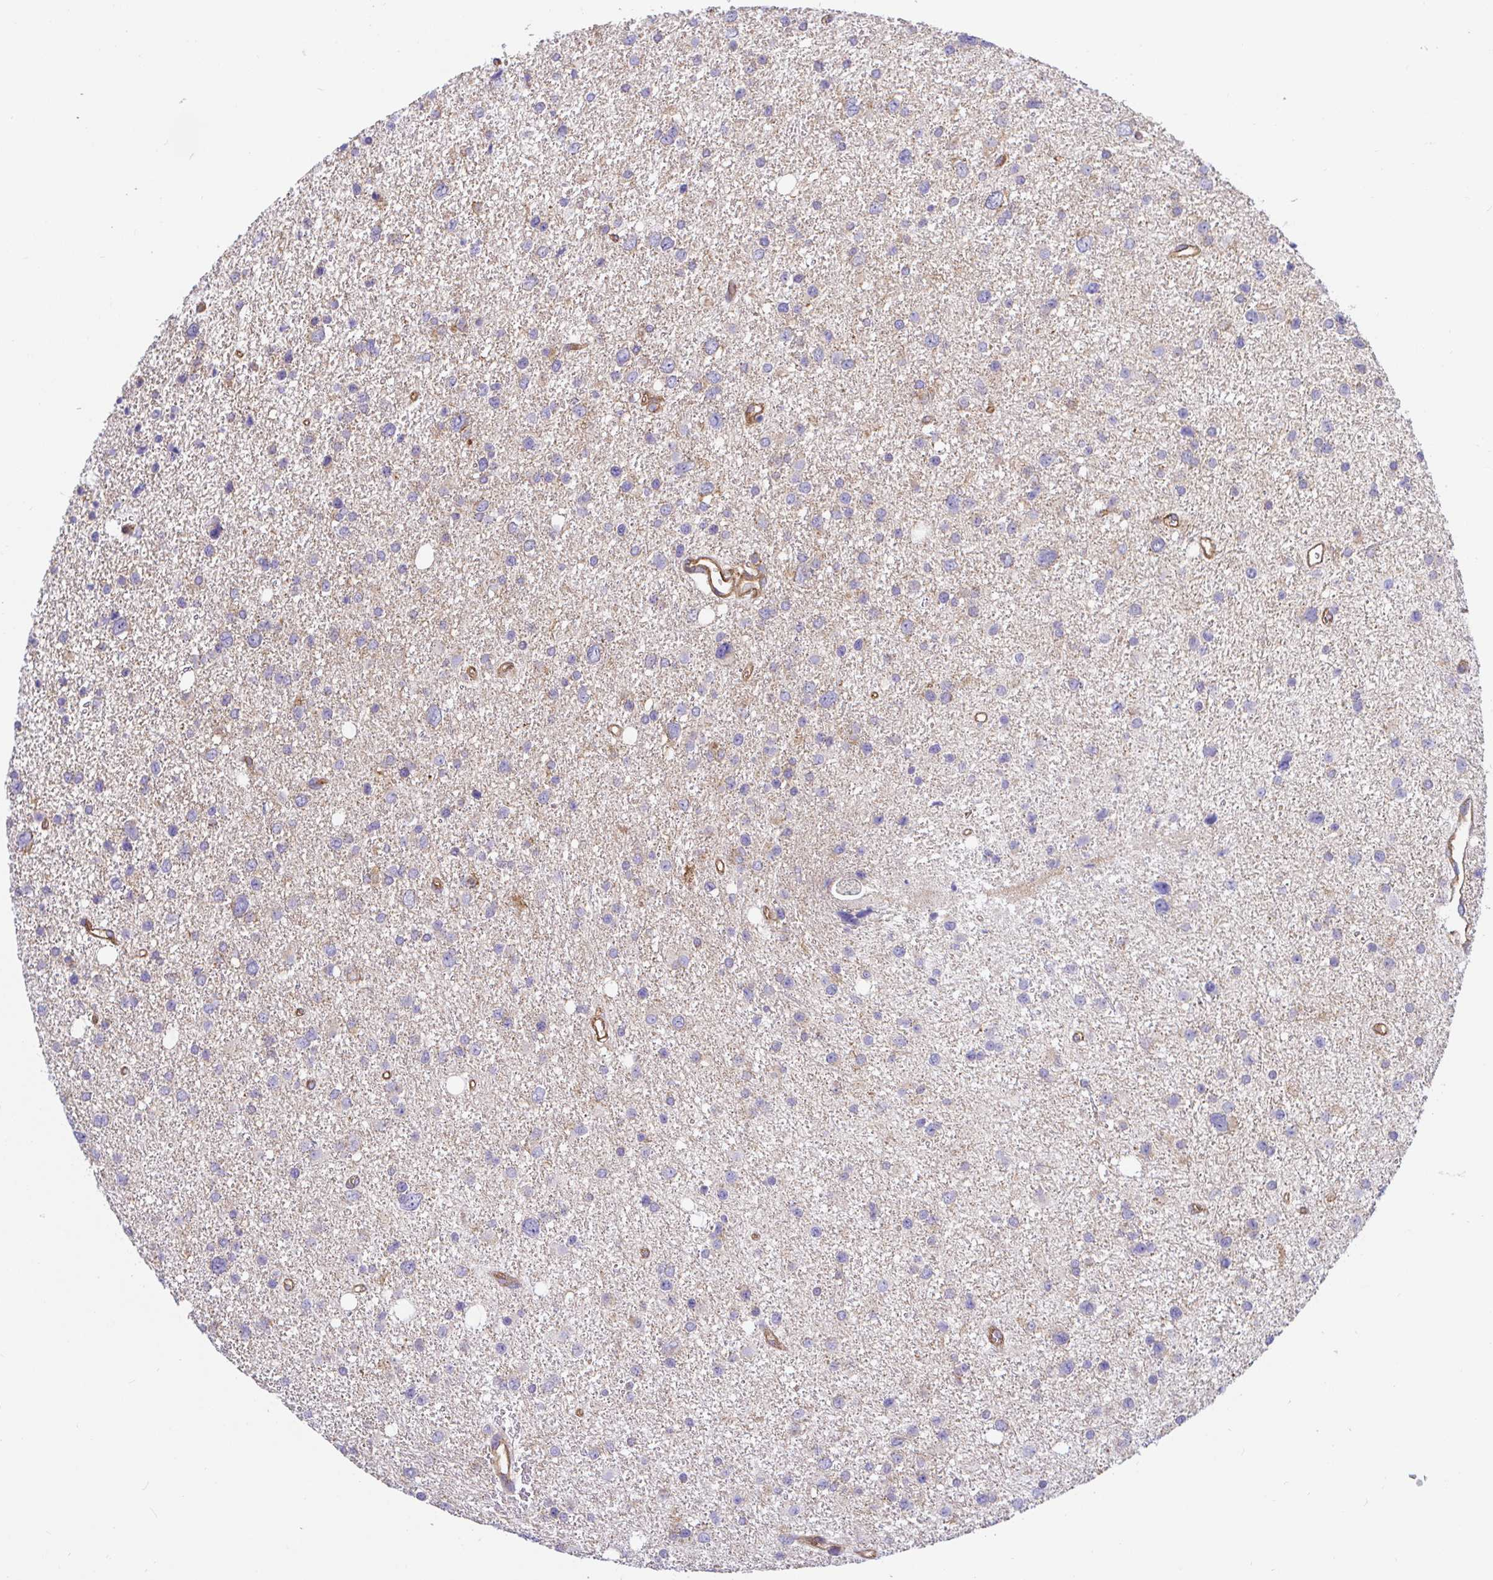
{"staining": {"intensity": "weak", "quantity": "<25%", "location": "cytoplasmic/membranous"}, "tissue": "glioma", "cell_type": "Tumor cells", "image_type": "cancer", "snomed": [{"axis": "morphology", "description": "Glioma, malignant, Low grade"}, {"axis": "topography", "description": "Brain"}], "caption": "Malignant low-grade glioma stained for a protein using immunohistochemistry reveals no positivity tumor cells.", "gene": "ARL4D", "patient": {"sex": "female", "age": 55}}